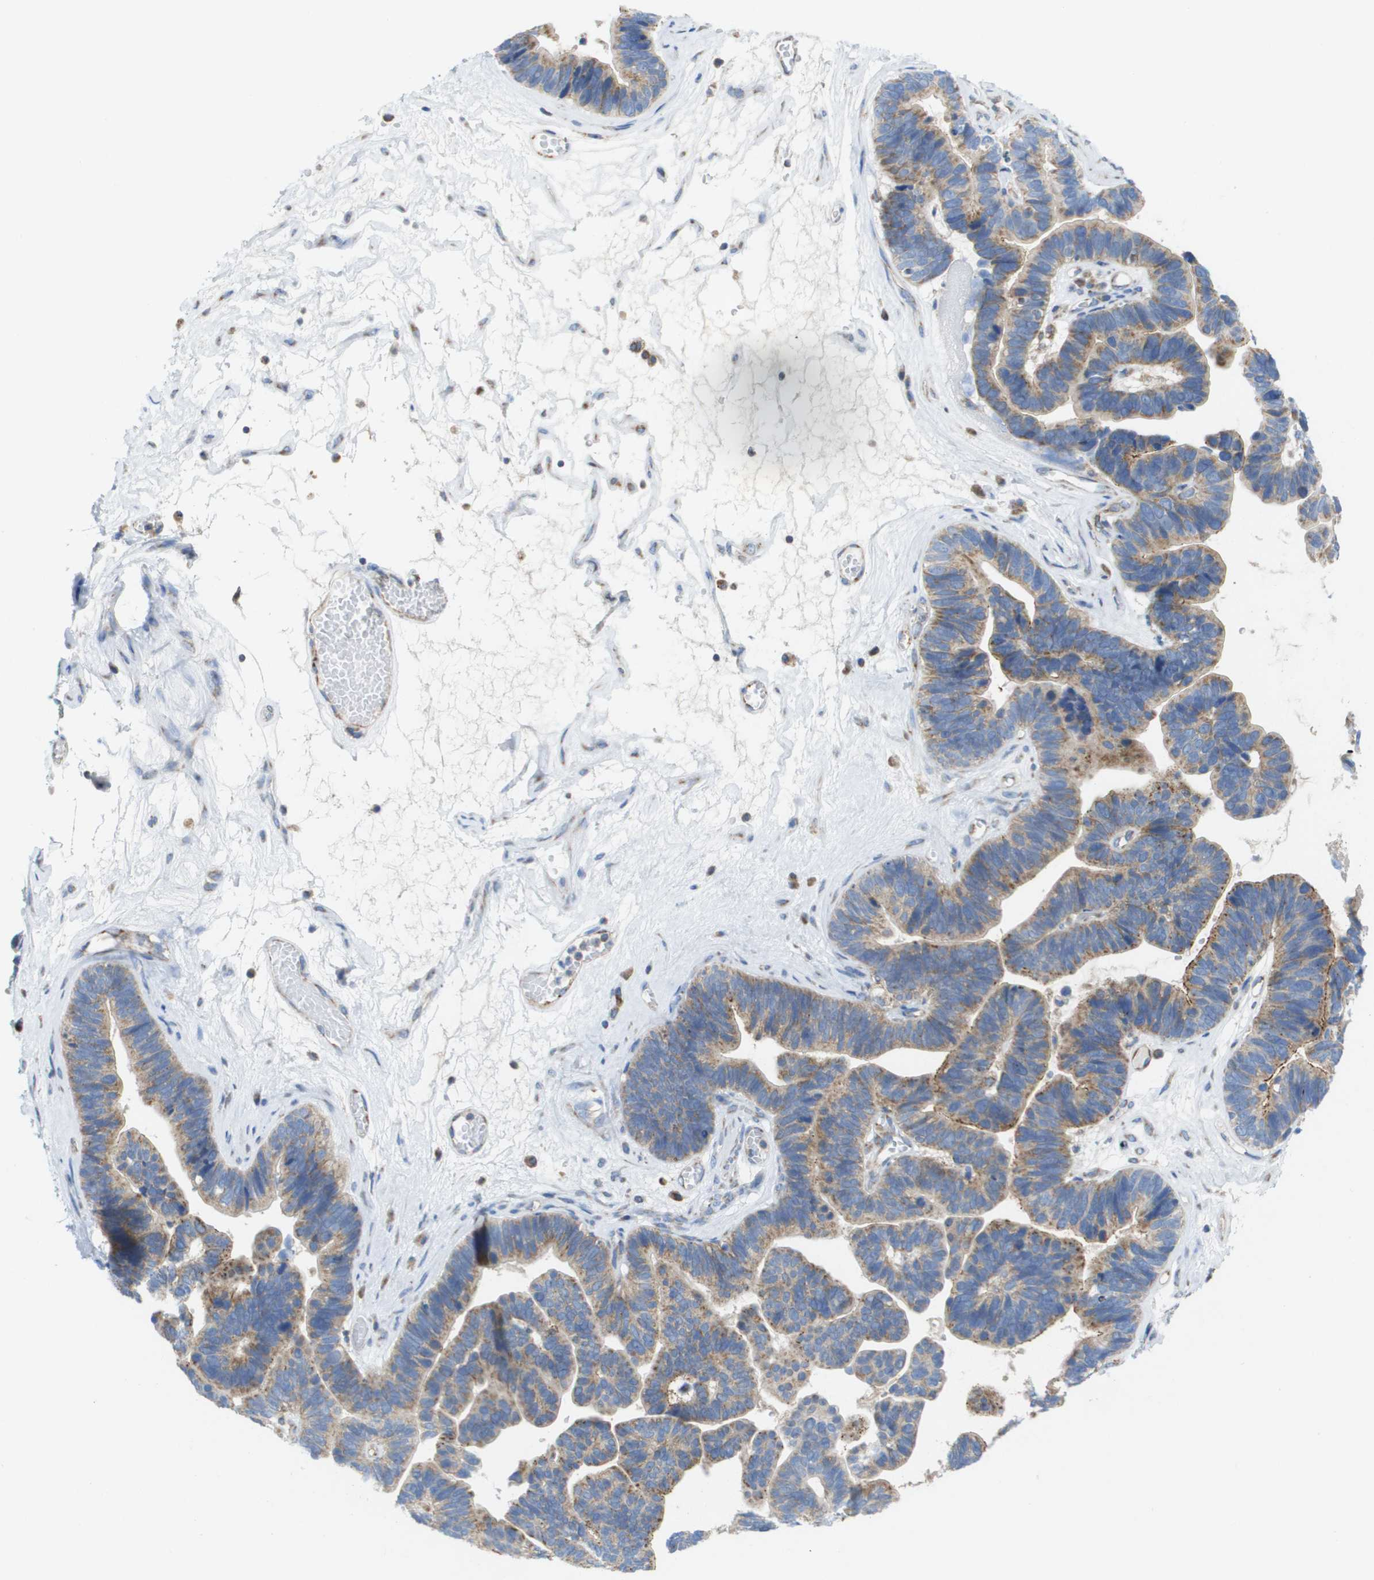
{"staining": {"intensity": "moderate", "quantity": ">75%", "location": "cytoplasmic/membranous"}, "tissue": "ovarian cancer", "cell_type": "Tumor cells", "image_type": "cancer", "snomed": [{"axis": "morphology", "description": "Cystadenocarcinoma, serous, NOS"}, {"axis": "topography", "description": "Ovary"}], "caption": "Brown immunohistochemical staining in ovarian cancer demonstrates moderate cytoplasmic/membranous expression in about >75% of tumor cells. (IHC, brightfield microscopy, high magnification).", "gene": "FIS1", "patient": {"sex": "female", "age": 56}}